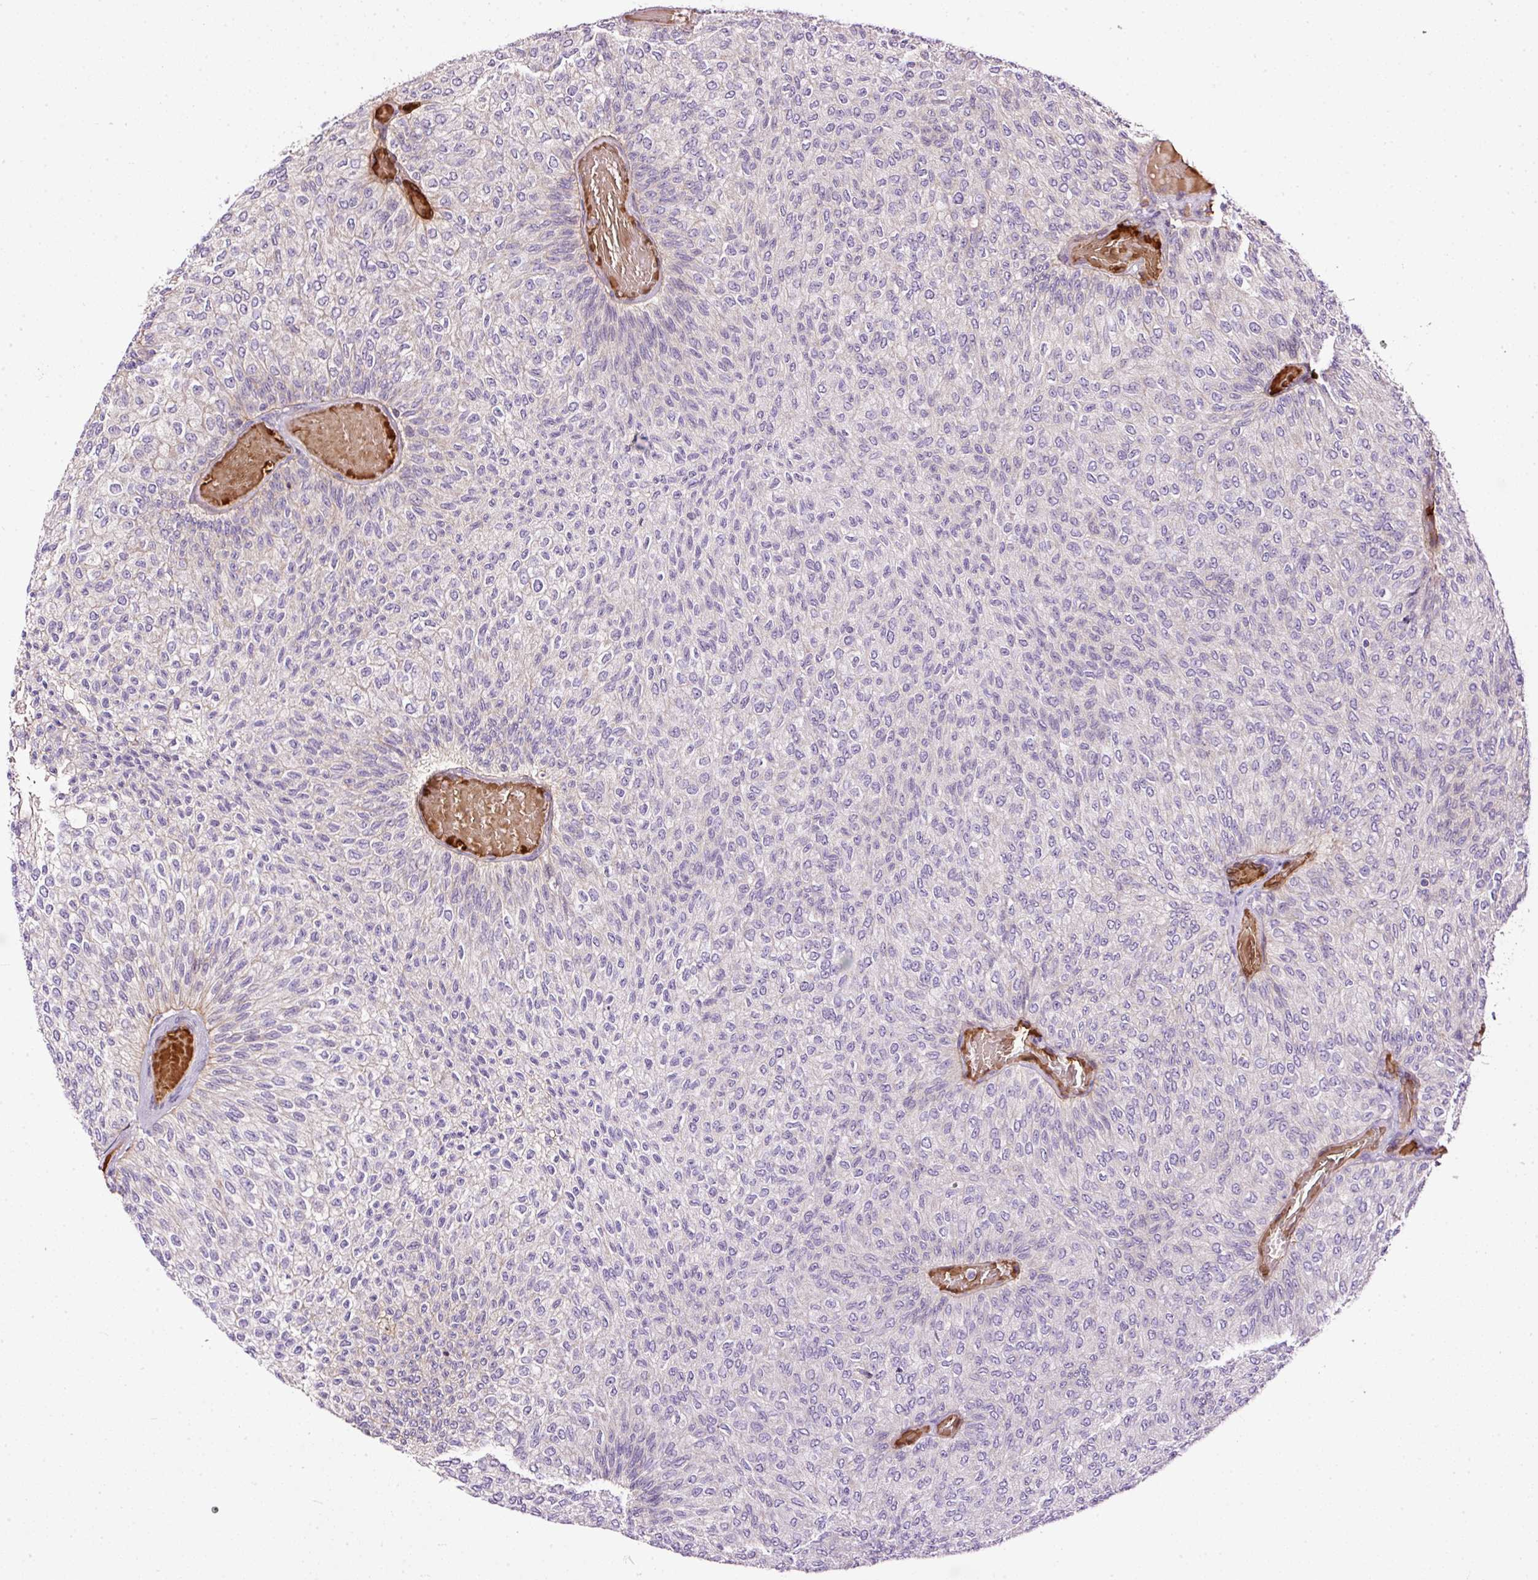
{"staining": {"intensity": "weak", "quantity": "25%-75%", "location": "cytoplasmic/membranous"}, "tissue": "urothelial cancer", "cell_type": "Tumor cells", "image_type": "cancer", "snomed": [{"axis": "morphology", "description": "Urothelial carcinoma, Low grade"}, {"axis": "topography", "description": "Urinary bladder"}], "caption": "An image of urothelial carcinoma (low-grade) stained for a protein demonstrates weak cytoplasmic/membranous brown staining in tumor cells.", "gene": "USHBP1", "patient": {"sex": "male", "age": 78}}